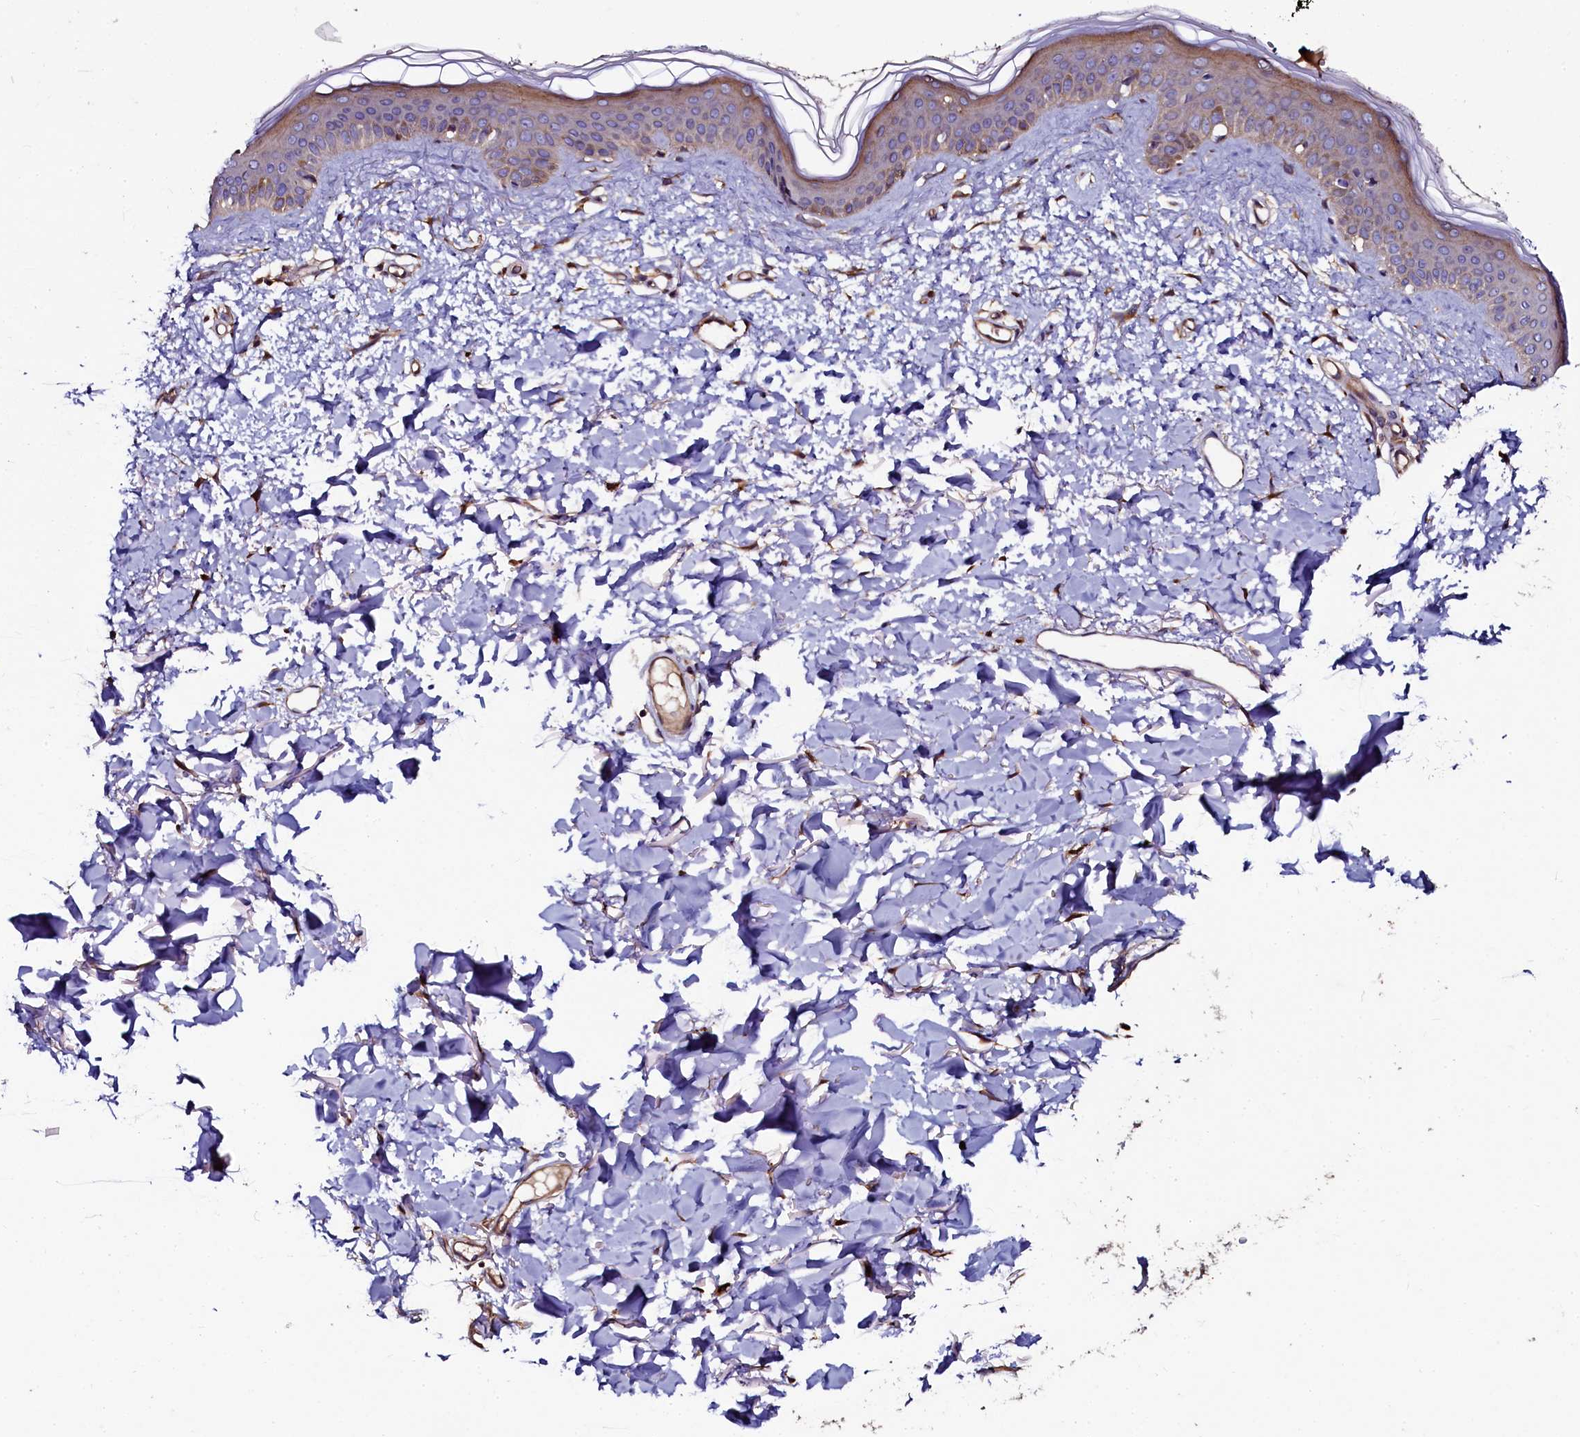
{"staining": {"intensity": "strong", "quantity": ">75%", "location": "cytoplasmic/membranous"}, "tissue": "skin", "cell_type": "Fibroblasts", "image_type": "normal", "snomed": [{"axis": "morphology", "description": "Normal tissue, NOS"}, {"axis": "topography", "description": "Skin"}], "caption": "Fibroblasts demonstrate high levels of strong cytoplasmic/membranous positivity in about >75% of cells in benign human skin. Nuclei are stained in blue.", "gene": "APPL2", "patient": {"sex": "female", "age": 58}}